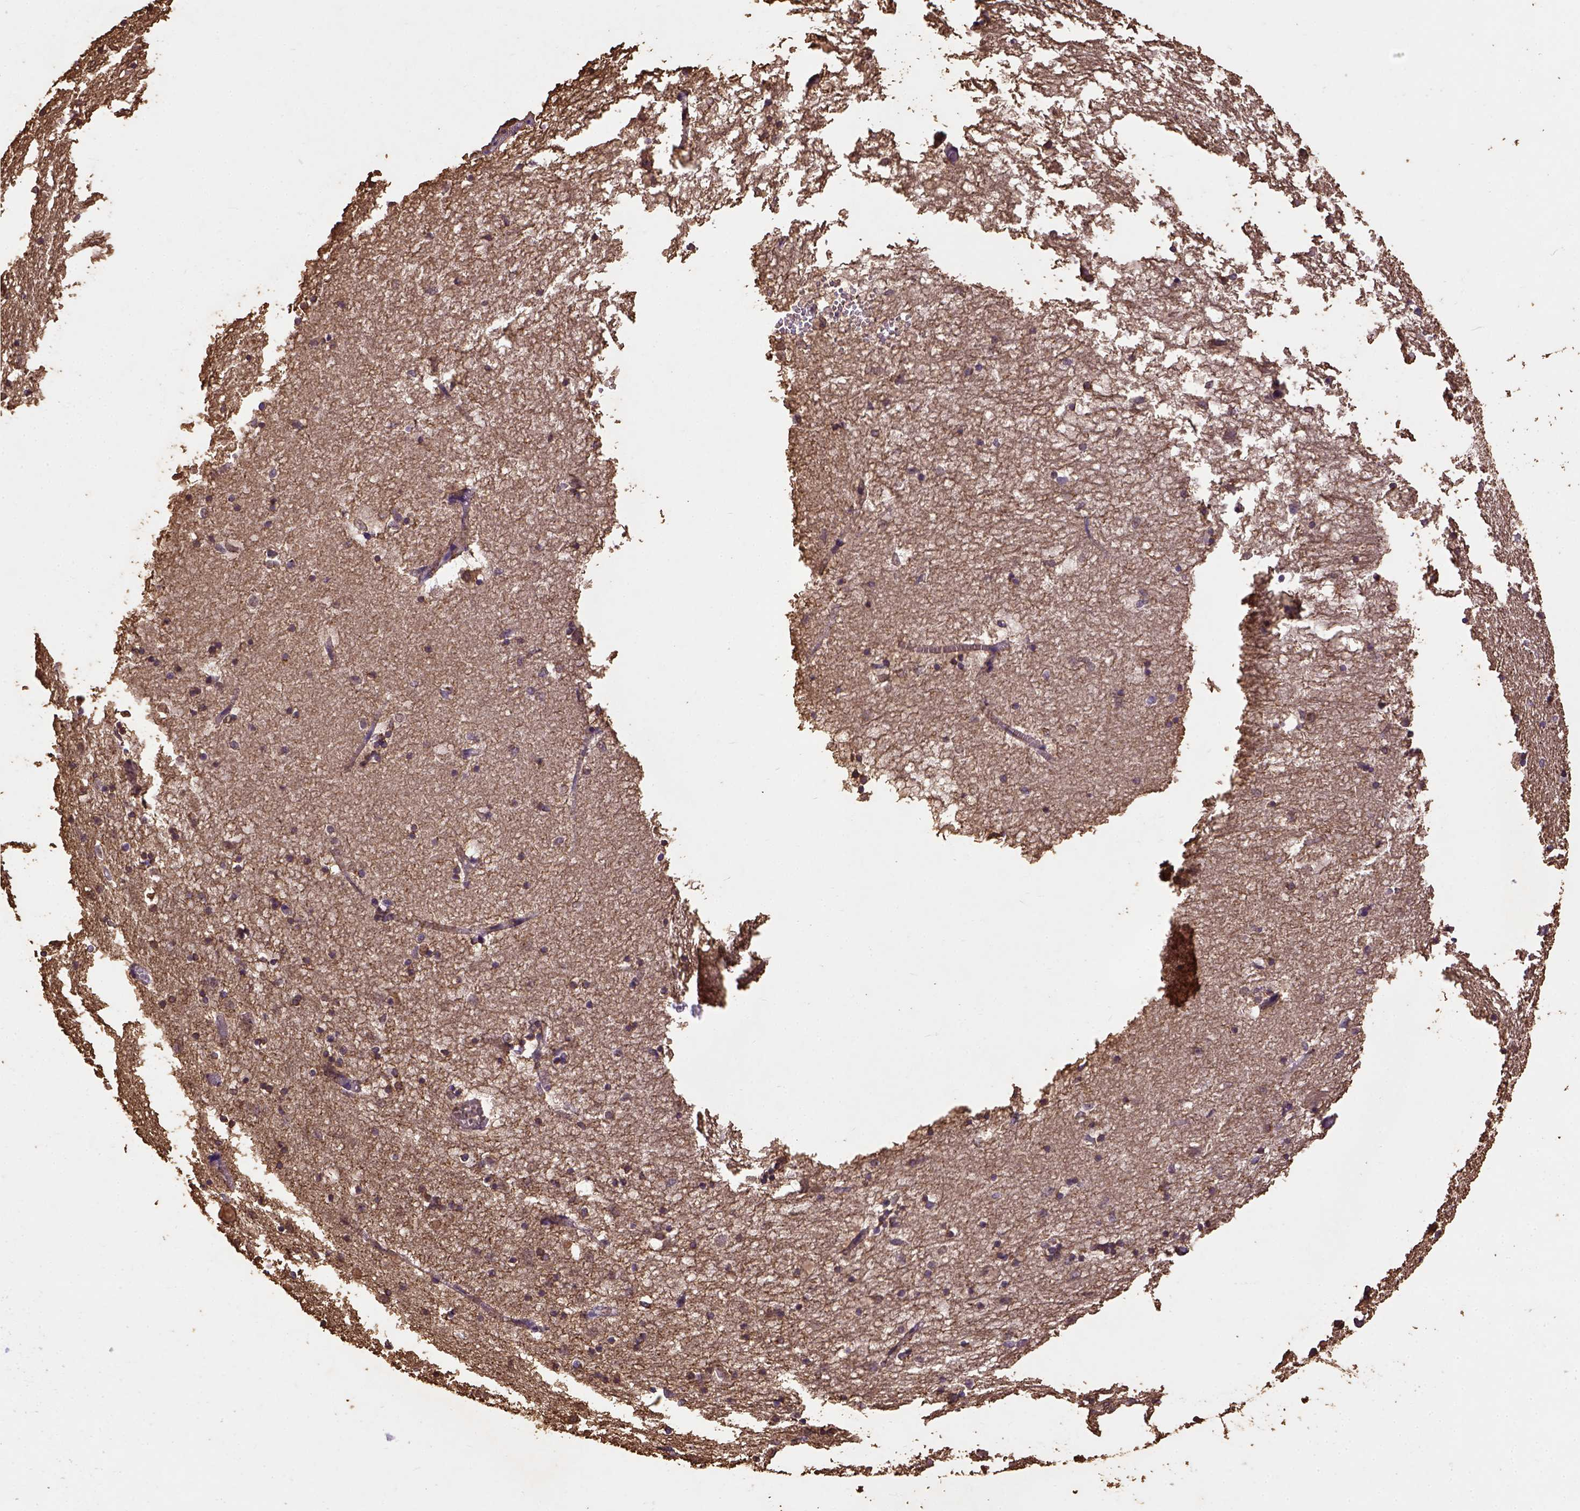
{"staining": {"intensity": "strong", "quantity": "25%-75%", "location": "cytoplasmic/membranous"}, "tissue": "hippocampus", "cell_type": "Glial cells", "image_type": "normal", "snomed": [{"axis": "morphology", "description": "Normal tissue, NOS"}, {"axis": "topography", "description": "Lateral ventricle wall"}, {"axis": "topography", "description": "Hippocampus"}], "caption": "Immunohistochemistry (IHC) (DAB (3,3'-diaminobenzidine)) staining of normal hippocampus displays strong cytoplasmic/membranous protein expression in about 25%-75% of glial cells. Immunohistochemistry stains the protein in brown and the nuclei are stained blue.", "gene": "B3GAT1", "patient": {"sex": "female", "age": 63}}